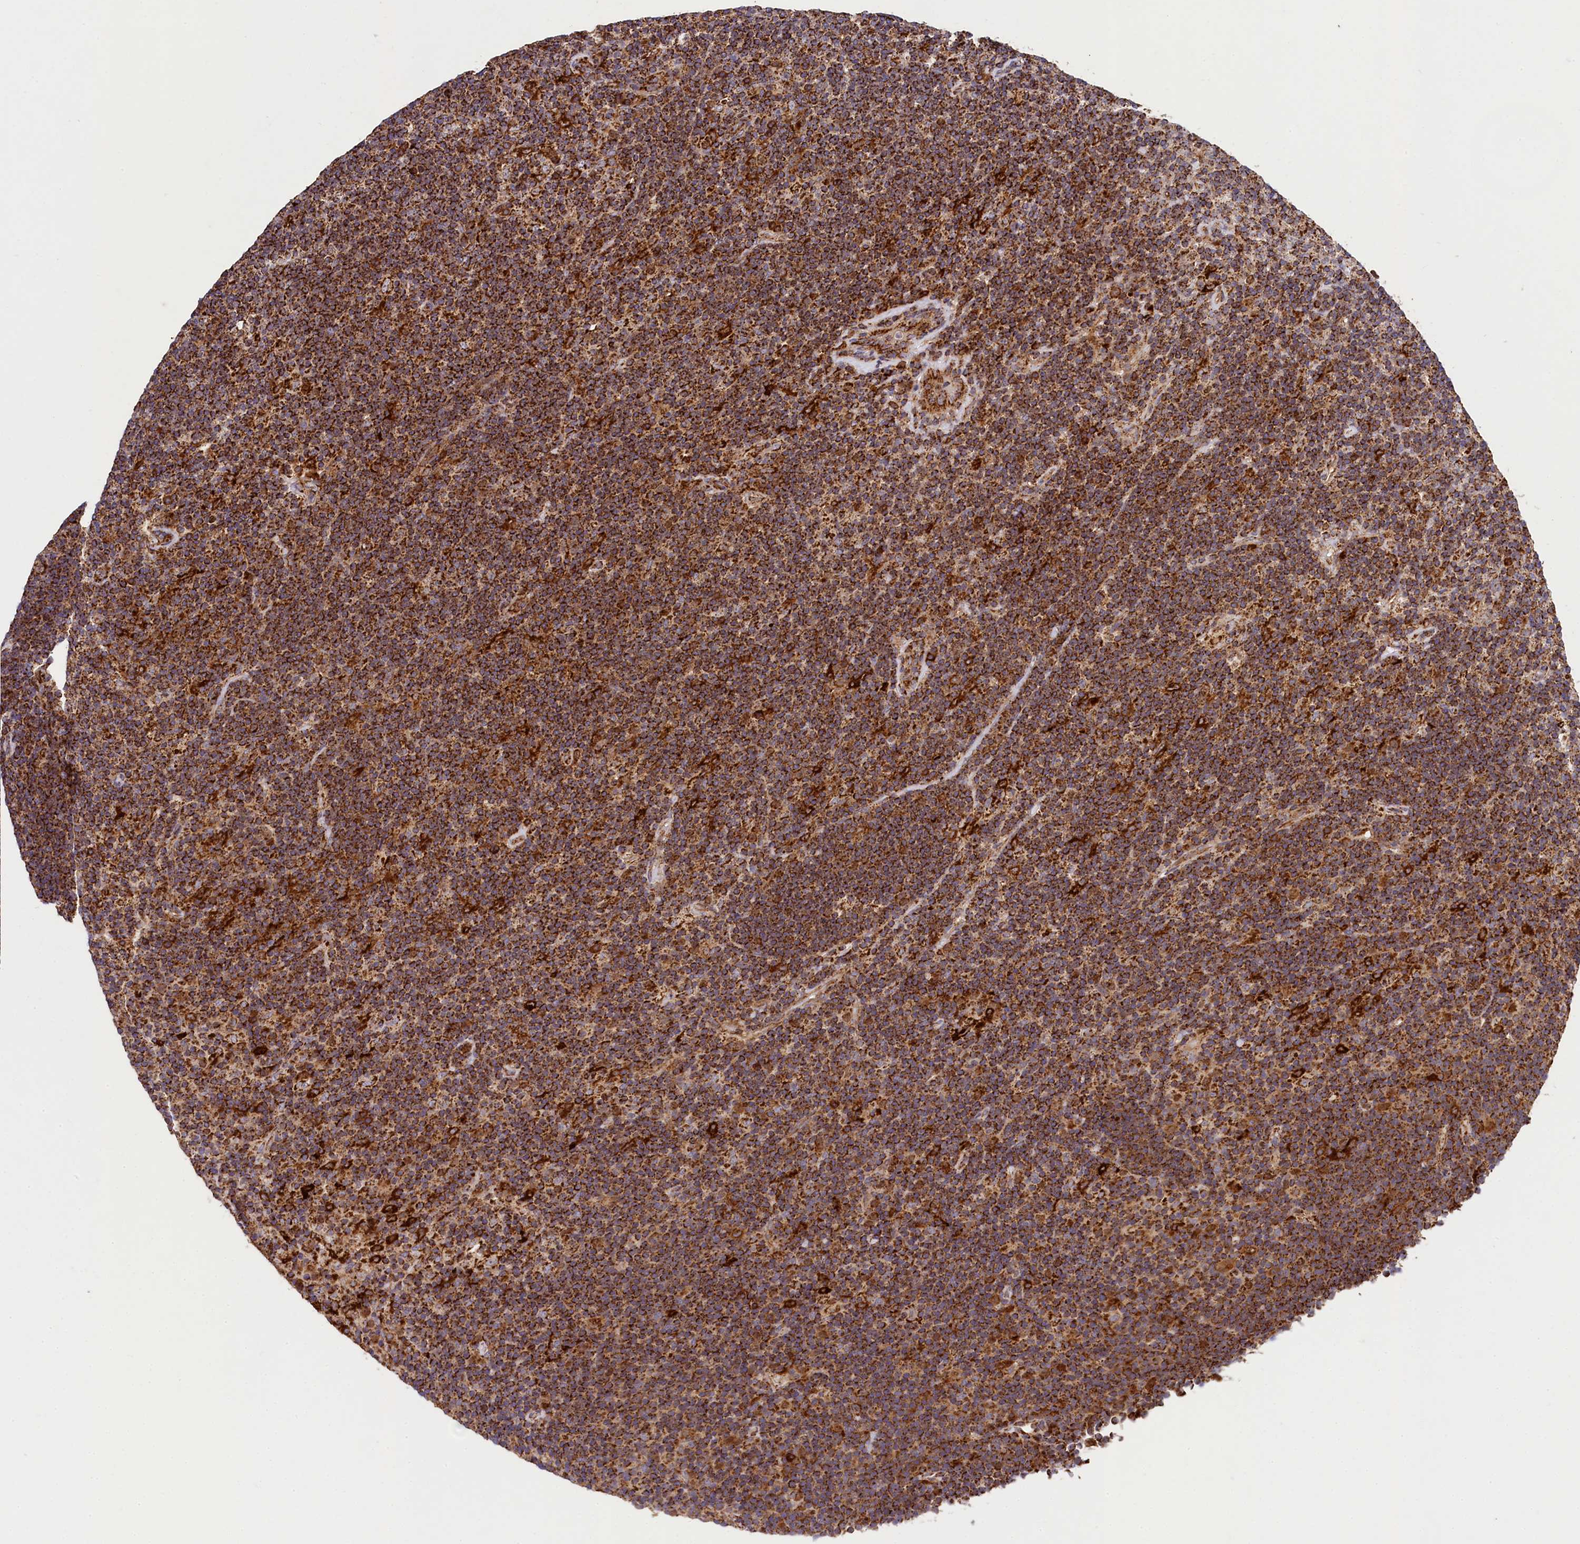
{"staining": {"intensity": "strong", "quantity": ">75%", "location": "cytoplasmic/membranous"}, "tissue": "lymphoma", "cell_type": "Tumor cells", "image_type": "cancer", "snomed": [{"axis": "morphology", "description": "Hodgkin's disease, NOS"}, {"axis": "topography", "description": "Lymph node"}], "caption": "Human Hodgkin's disease stained for a protein (brown) shows strong cytoplasmic/membranous positive staining in about >75% of tumor cells.", "gene": "CLYBL", "patient": {"sex": "female", "age": 57}}